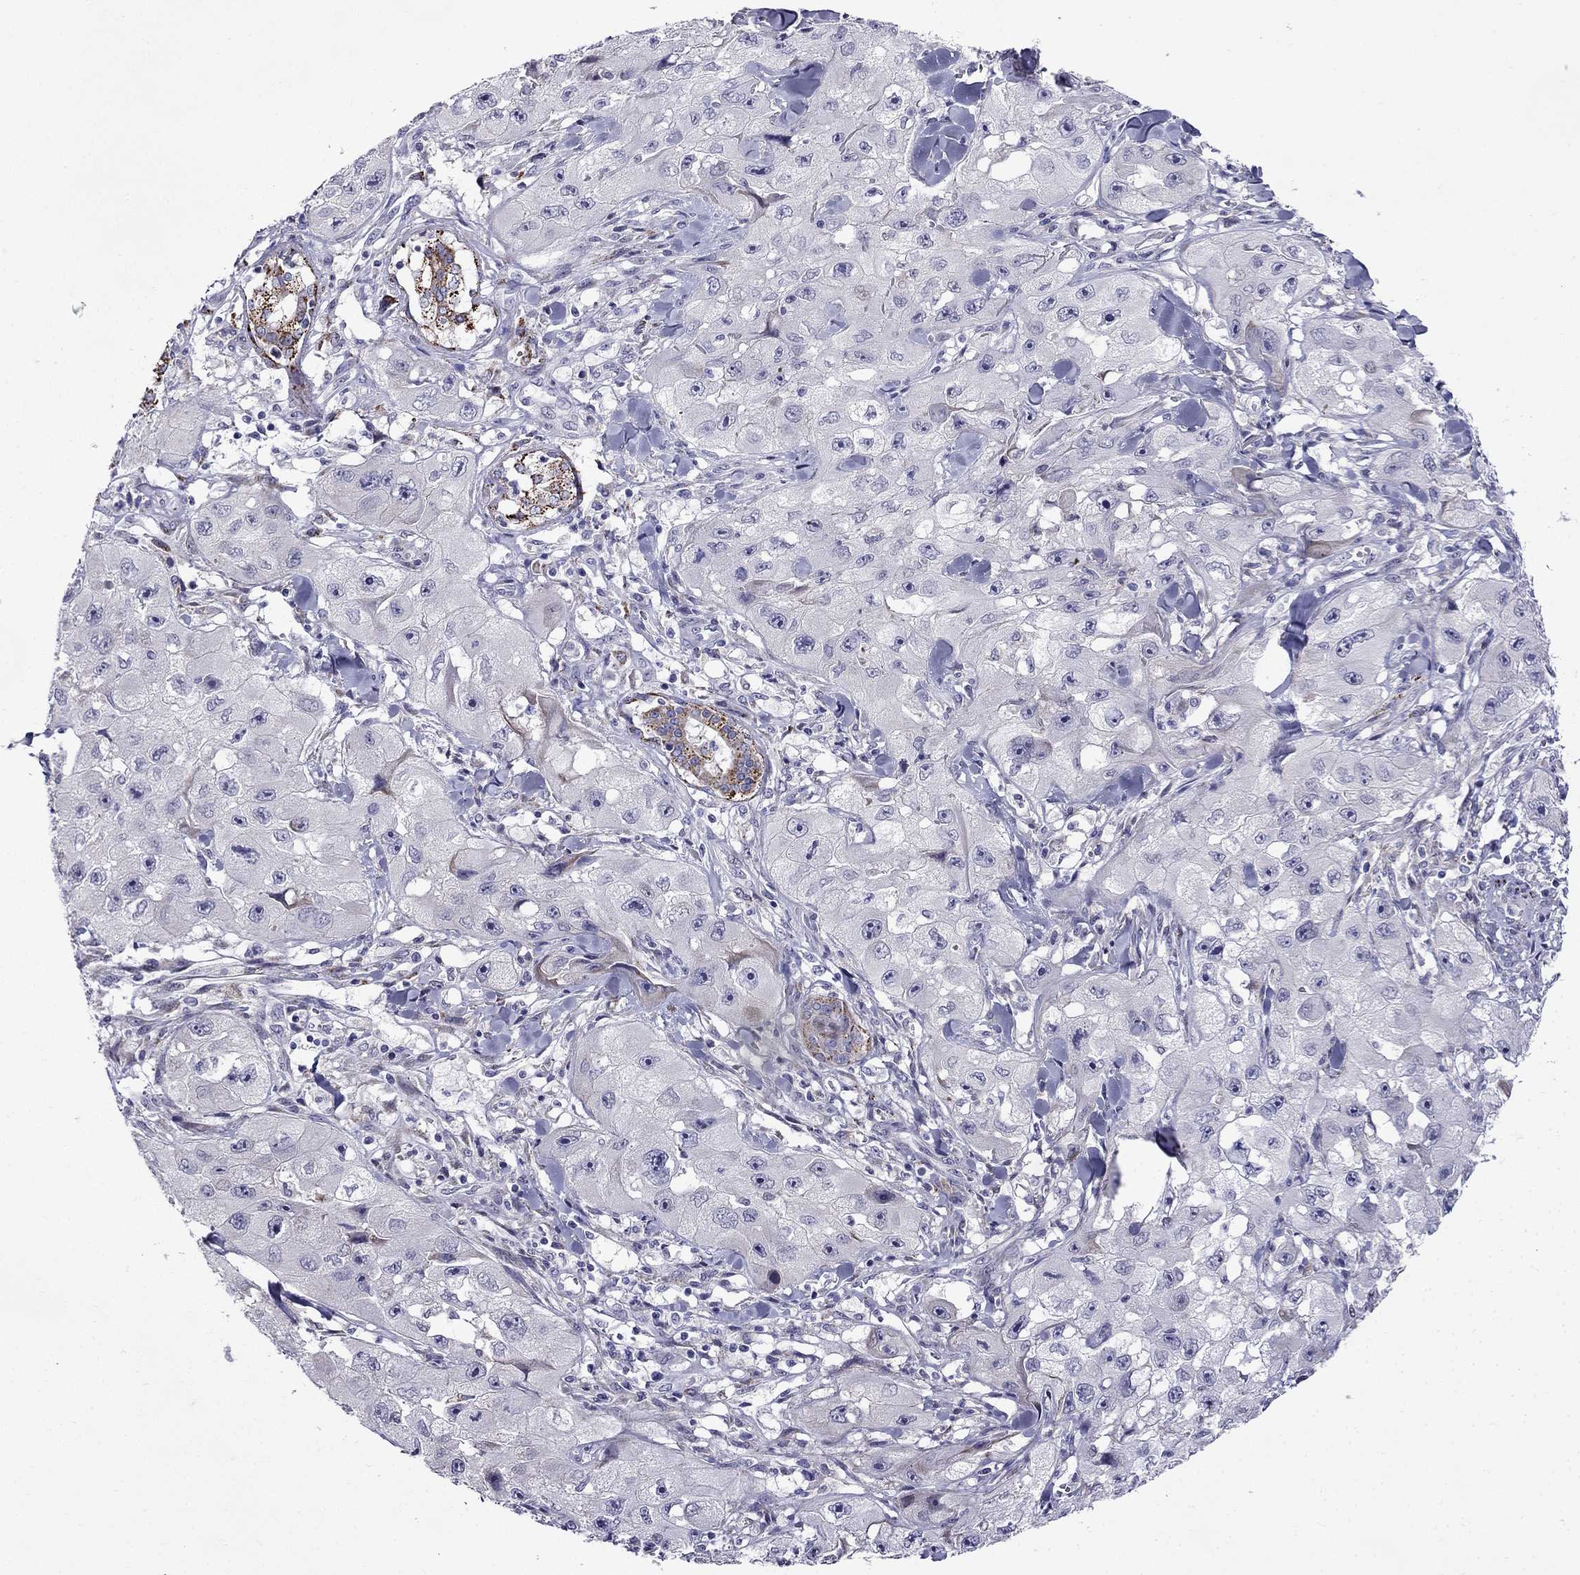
{"staining": {"intensity": "negative", "quantity": "none", "location": "none"}, "tissue": "skin cancer", "cell_type": "Tumor cells", "image_type": "cancer", "snomed": [{"axis": "morphology", "description": "Squamous cell carcinoma, NOS"}, {"axis": "topography", "description": "Skin"}, {"axis": "topography", "description": "Subcutis"}], "caption": "Immunohistochemistry (IHC) of human skin cancer (squamous cell carcinoma) displays no staining in tumor cells.", "gene": "PI16", "patient": {"sex": "male", "age": 73}}